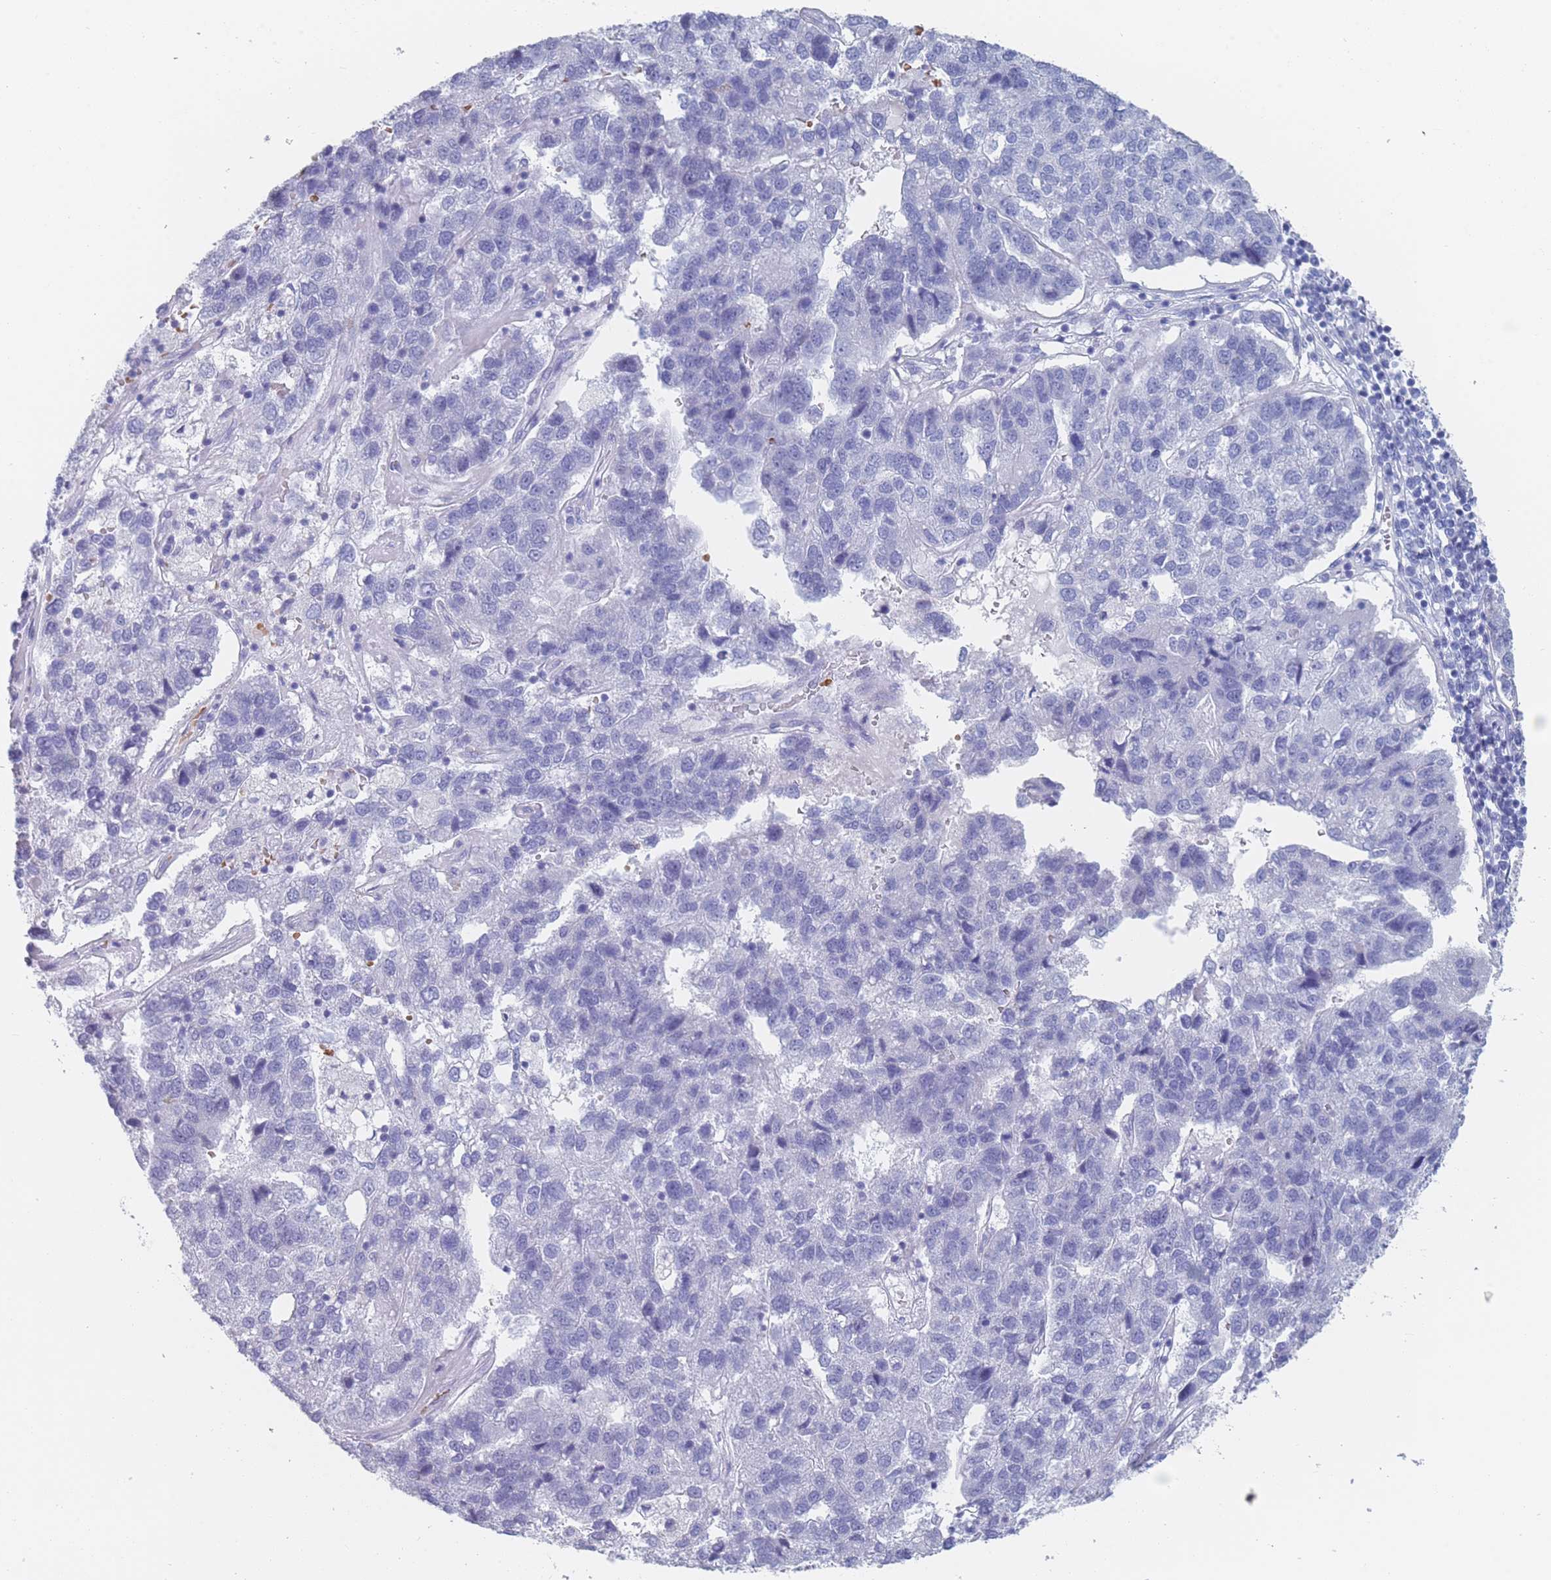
{"staining": {"intensity": "negative", "quantity": "none", "location": "none"}, "tissue": "pancreatic cancer", "cell_type": "Tumor cells", "image_type": "cancer", "snomed": [{"axis": "morphology", "description": "Adenocarcinoma, NOS"}, {"axis": "topography", "description": "Pancreas"}], "caption": "Photomicrograph shows no protein expression in tumor cells of pancreatic cancer tissue.", "gene": "OR5D16", "patient": {"sex": "female", "age": 61}}